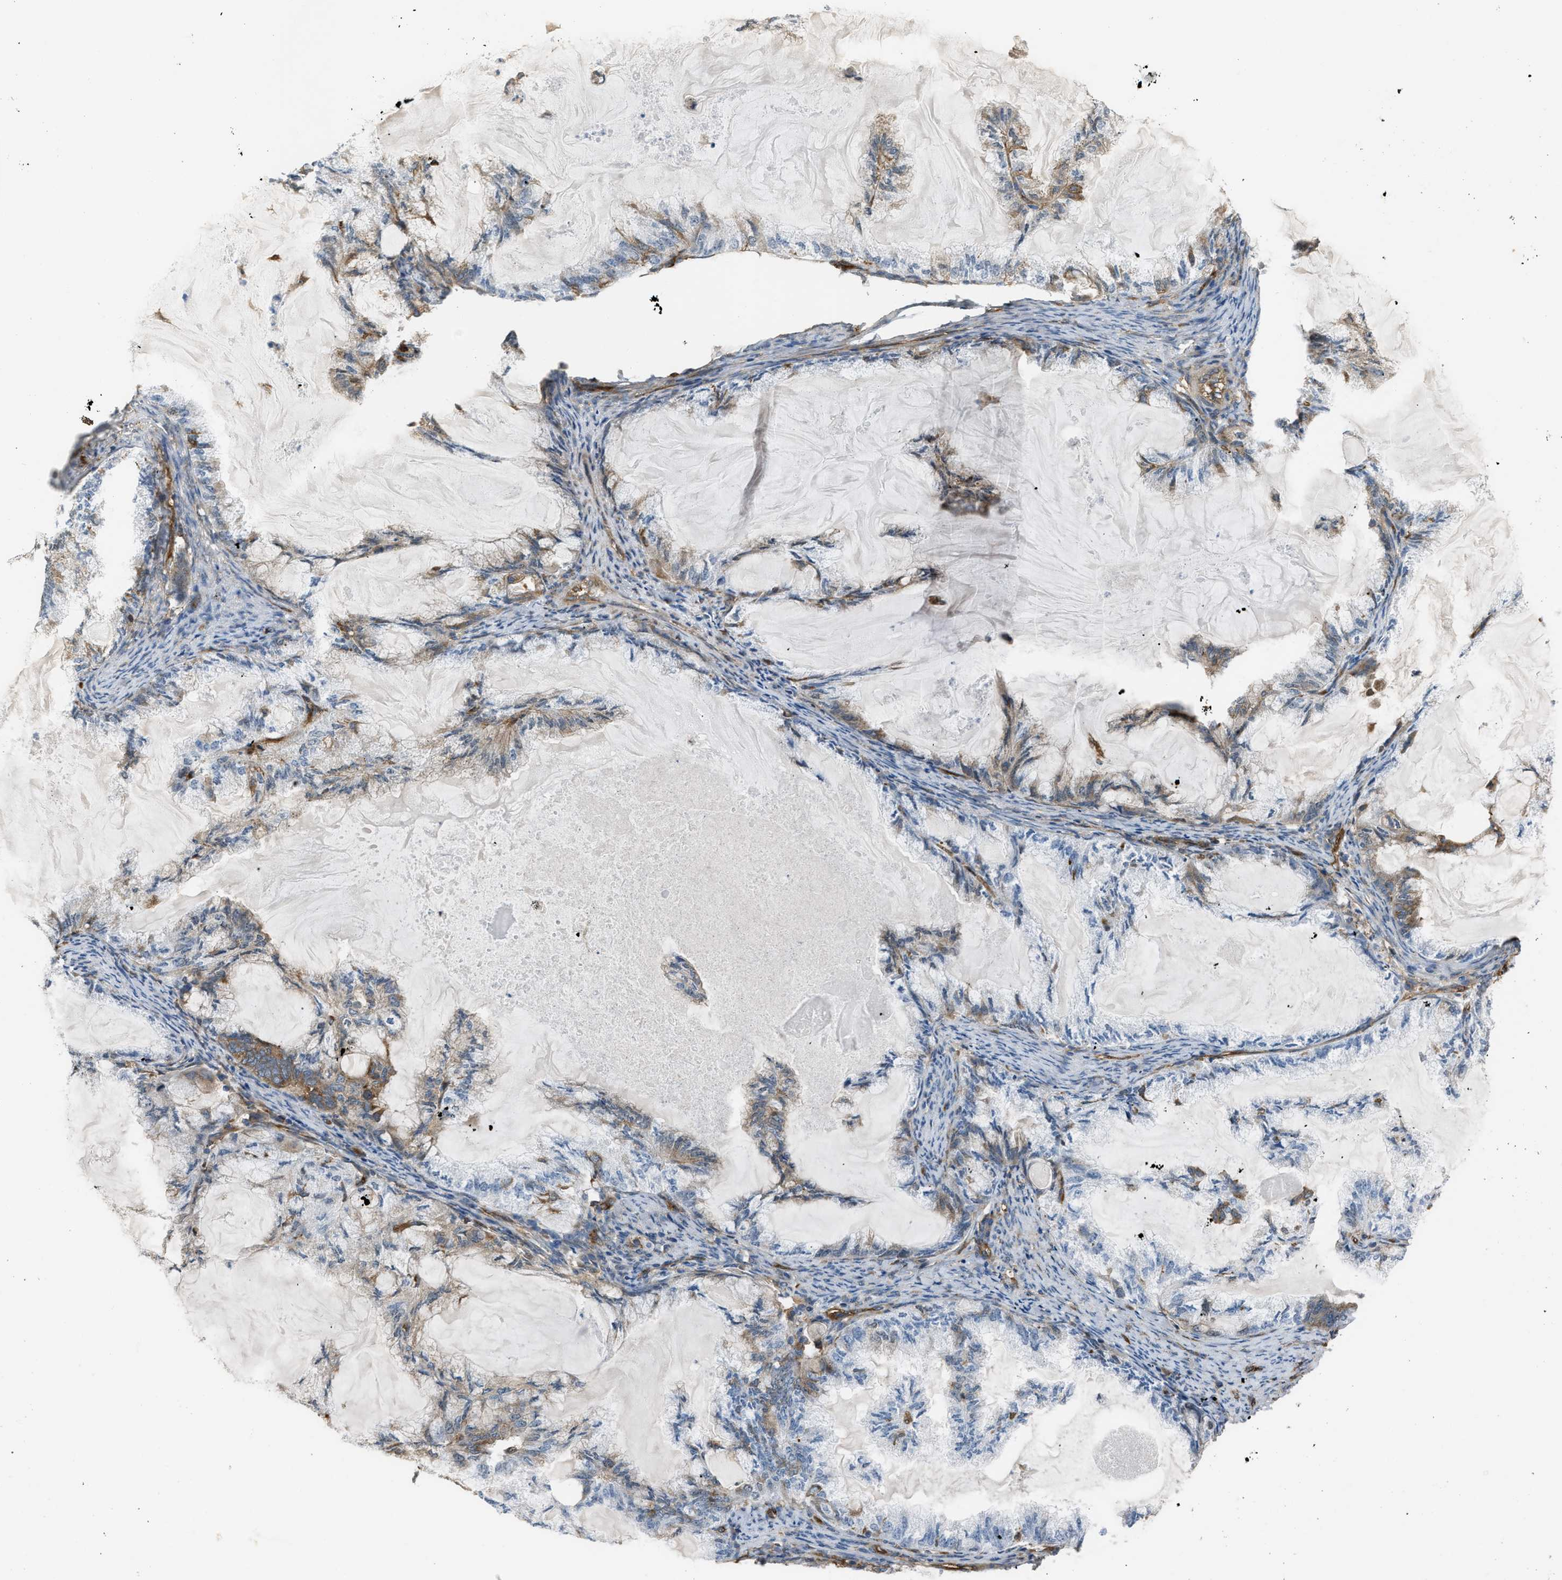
{"staining": {"intensity": "moderate", "quantity": "25%-75%", "location": "cytoplasmic/membranous"}, "tissue": "endometrial cancer", "cell_type": "Tumor cells", "image_type": "cancer", "snomed": [{"axis": "morphology", "description": "Adenocarcinoma, NOS"}, {"axis": "topography", "description": "Endometrium"}], "caption": "Endometrial adenocarcinoma tissue shows moderate cytoplasmic/membranous positivity in about 25%-75% of tumor cells, visualized by immunohistochemistry.", "gene": "PICALM", "patient": {"sex": "female", "age": 86}}